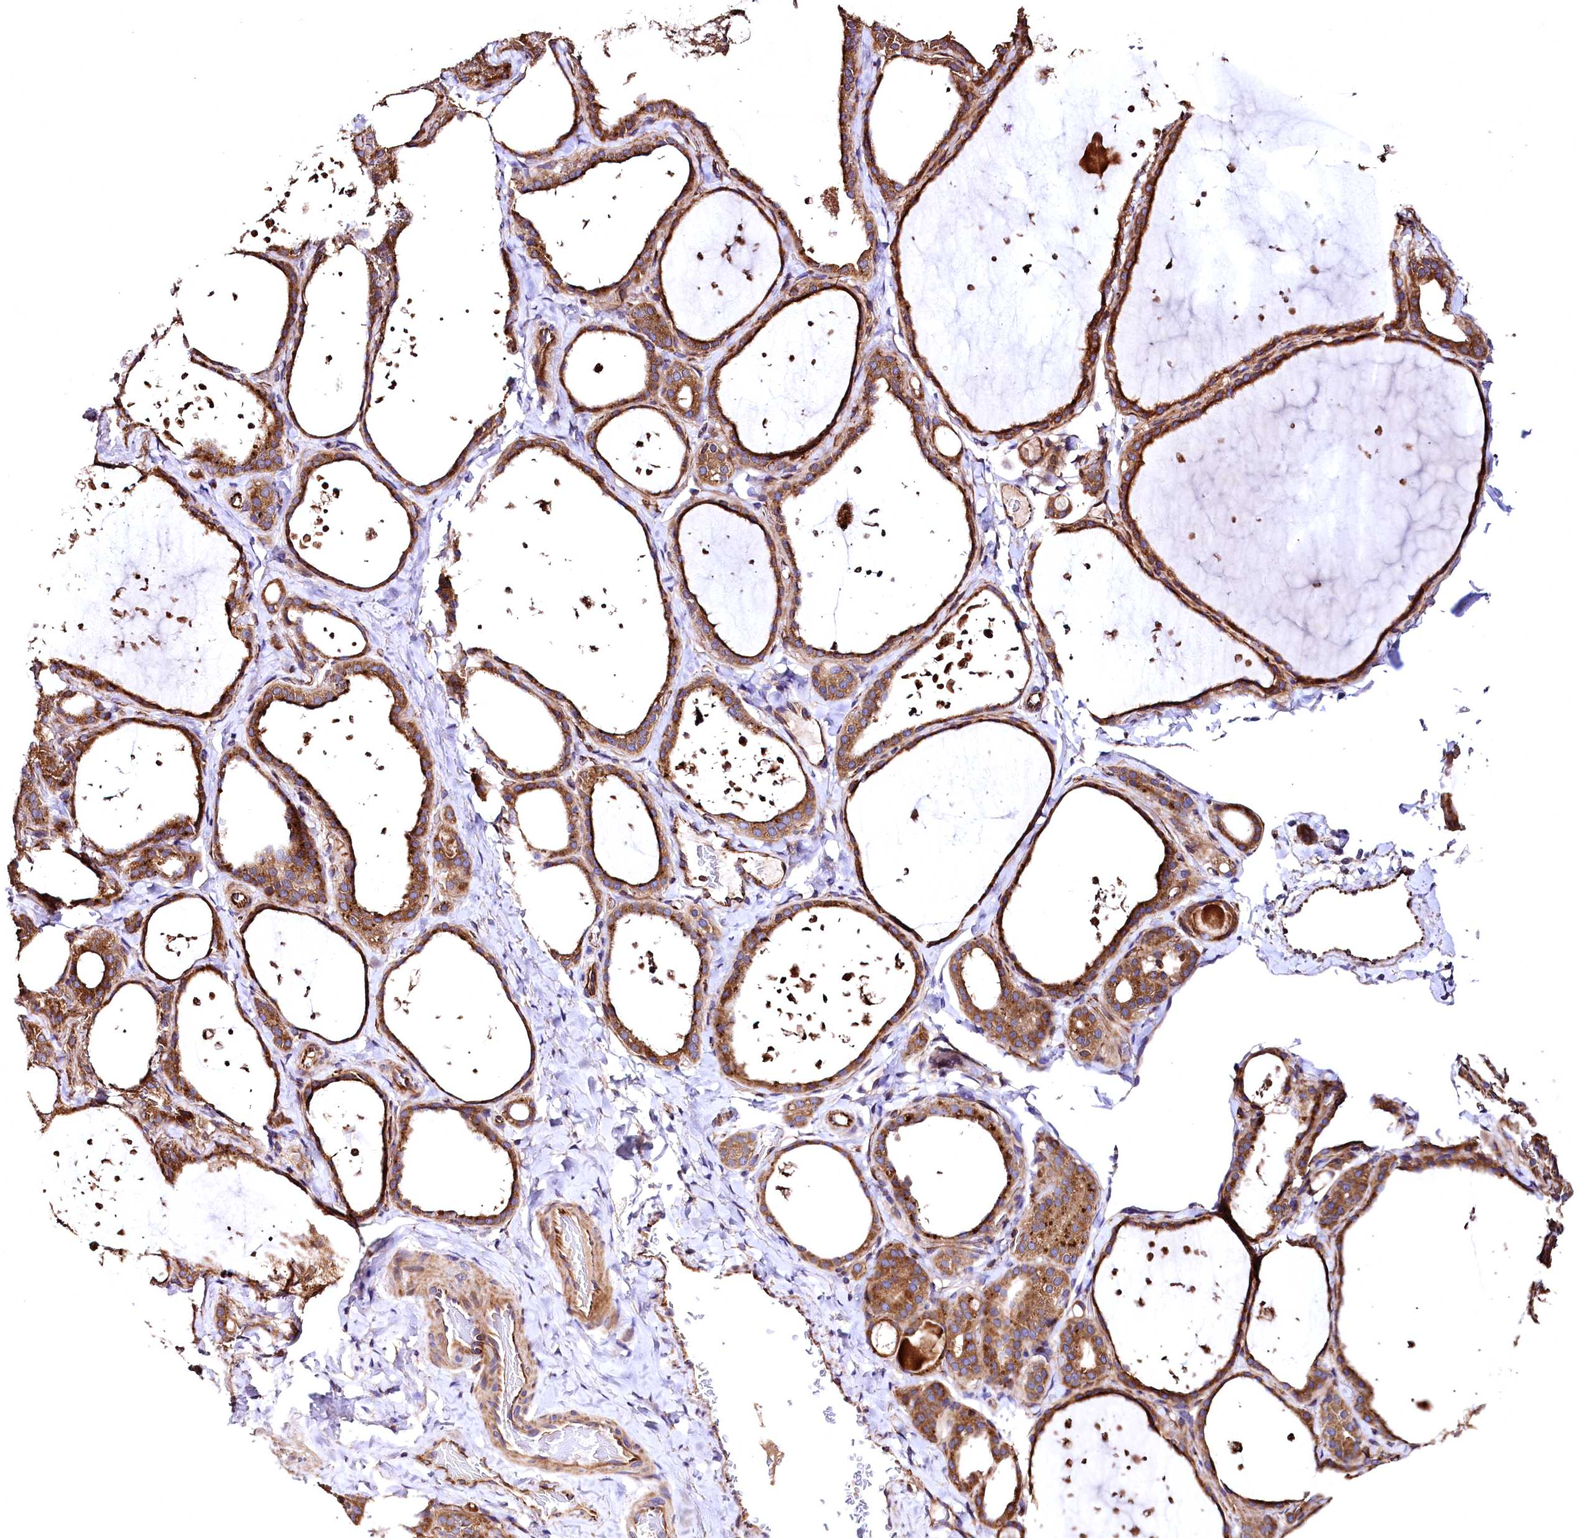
{"staining": {"intensity": "moderate", "quantity": ">75%", "location": "cytoplasmic/membranous"}, "tissue": "thyroid gland", "cell_type": "Glandular cells", "image_type": "normal", "snomed": [{"axis": "morphology", "description": "Normal tissue, NOS"}, {"axis": "topography", "description": "Thyroid gland"}], "caption": "Protein staining exhibits moderate cytoplasmic/membranous positivity in about >75% of glandular cells in benign thyroid gland. (DAB IHC with brightfield microscopy, high magnification).", "gene": "RASSF1", "patient": {"sex": "female", "age": 44}}